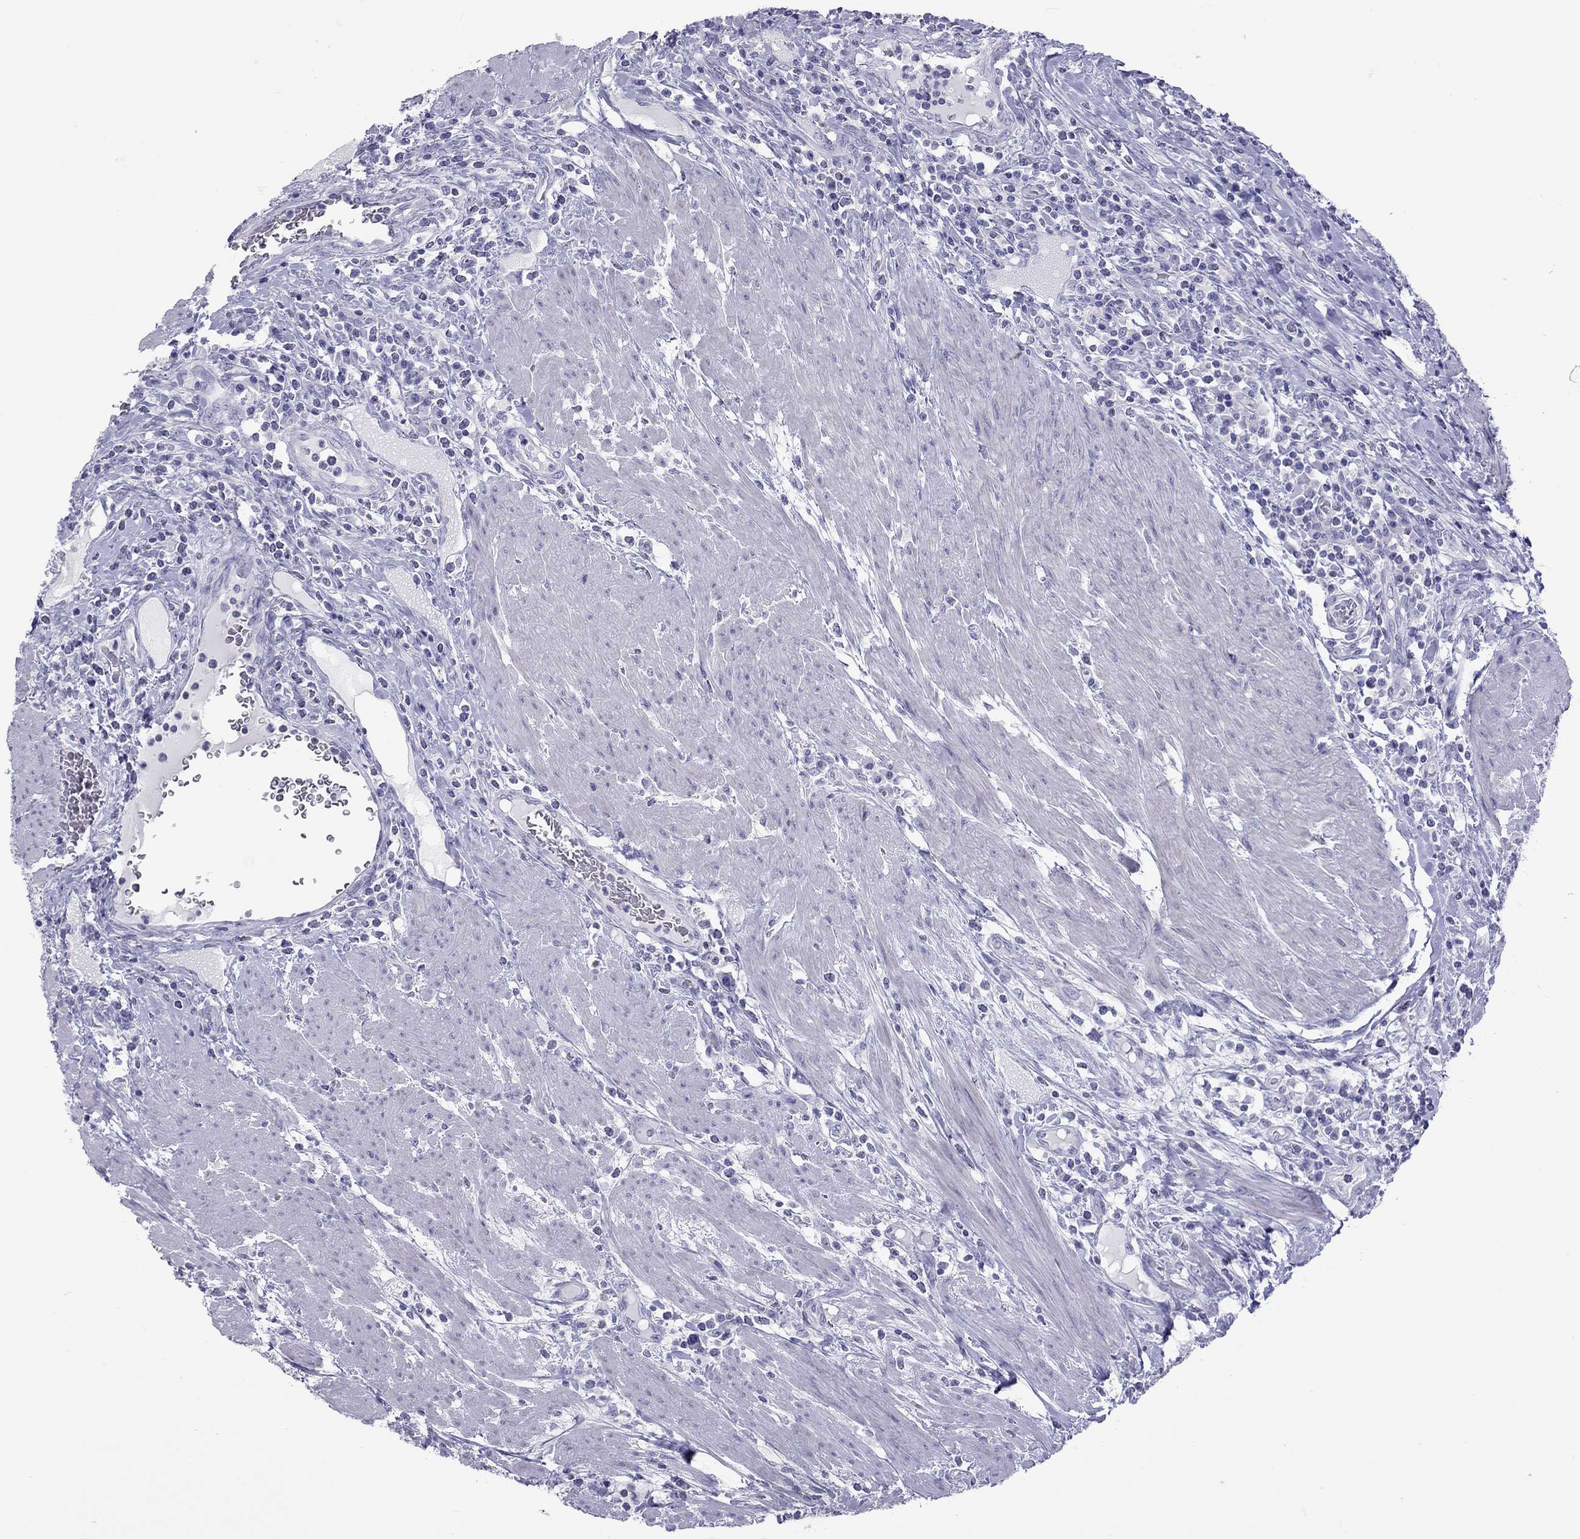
{"staining": {"intensity": "negative", "quantity": "none", "location": "none"}, "tissue": "colorectal cancer", "cell_type": "Tumor cells", "image_type": "cancer", "snomed": [{"axis": "morphology", "description": "Adenocarcinoma, NOS"}, {"axis": "topography", "description": "Colon"}], "caption": "DAB (3,3'-diaminobenzidine) immunohistochemical staining of human colorectal adenocarcinoma displays no significant positivity in tumor cells.", "gene": "STAG3", "patient": {"sex": "male", "age": 53}}